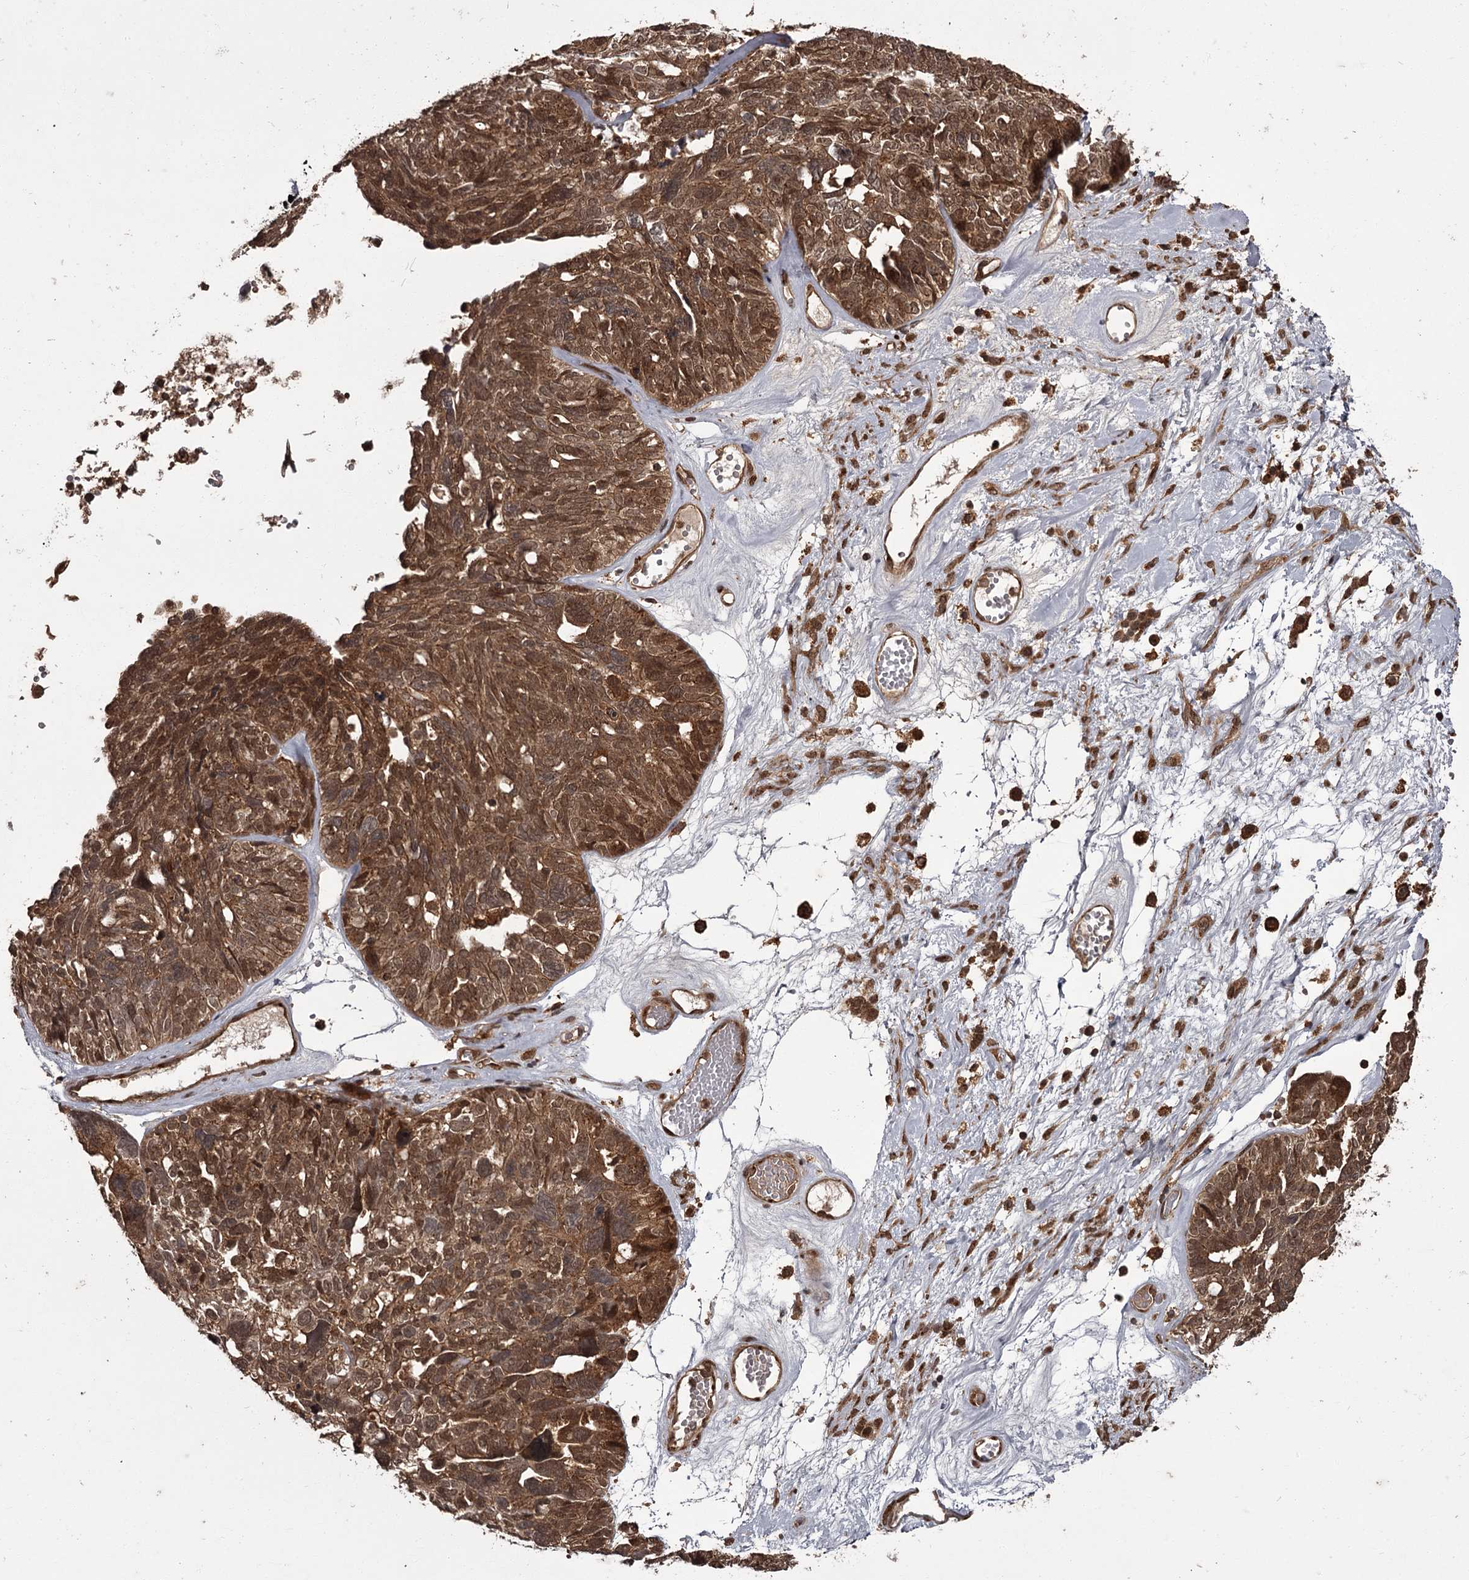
{"staining": {"intensity": "moderate", "quantity": ">75%", "location": "cytoplasmic/membranous,nuclear"}, "tissue": "ovarian cancer", "cell_type": "Tumor cells", "image_type": "cancer", "snomed": [{"axis": "morphology", "description": "Cystadenocarcinoma, serous, NOS"}, {"axis": "topography", "description": "Ovary"}], "caption": "Immunohistochemical staining of human ovarian serous cystadenocarcinoma shows medium levels of moderate cytoplasmic/membranous and nuclear protein staining in approximately >75% of tumor cells. (brown staining indicates protein expression, while blue staining denotes nuclei).", "gene": "TBC1D23", "patient": {"sex": "female", "age": 79}}